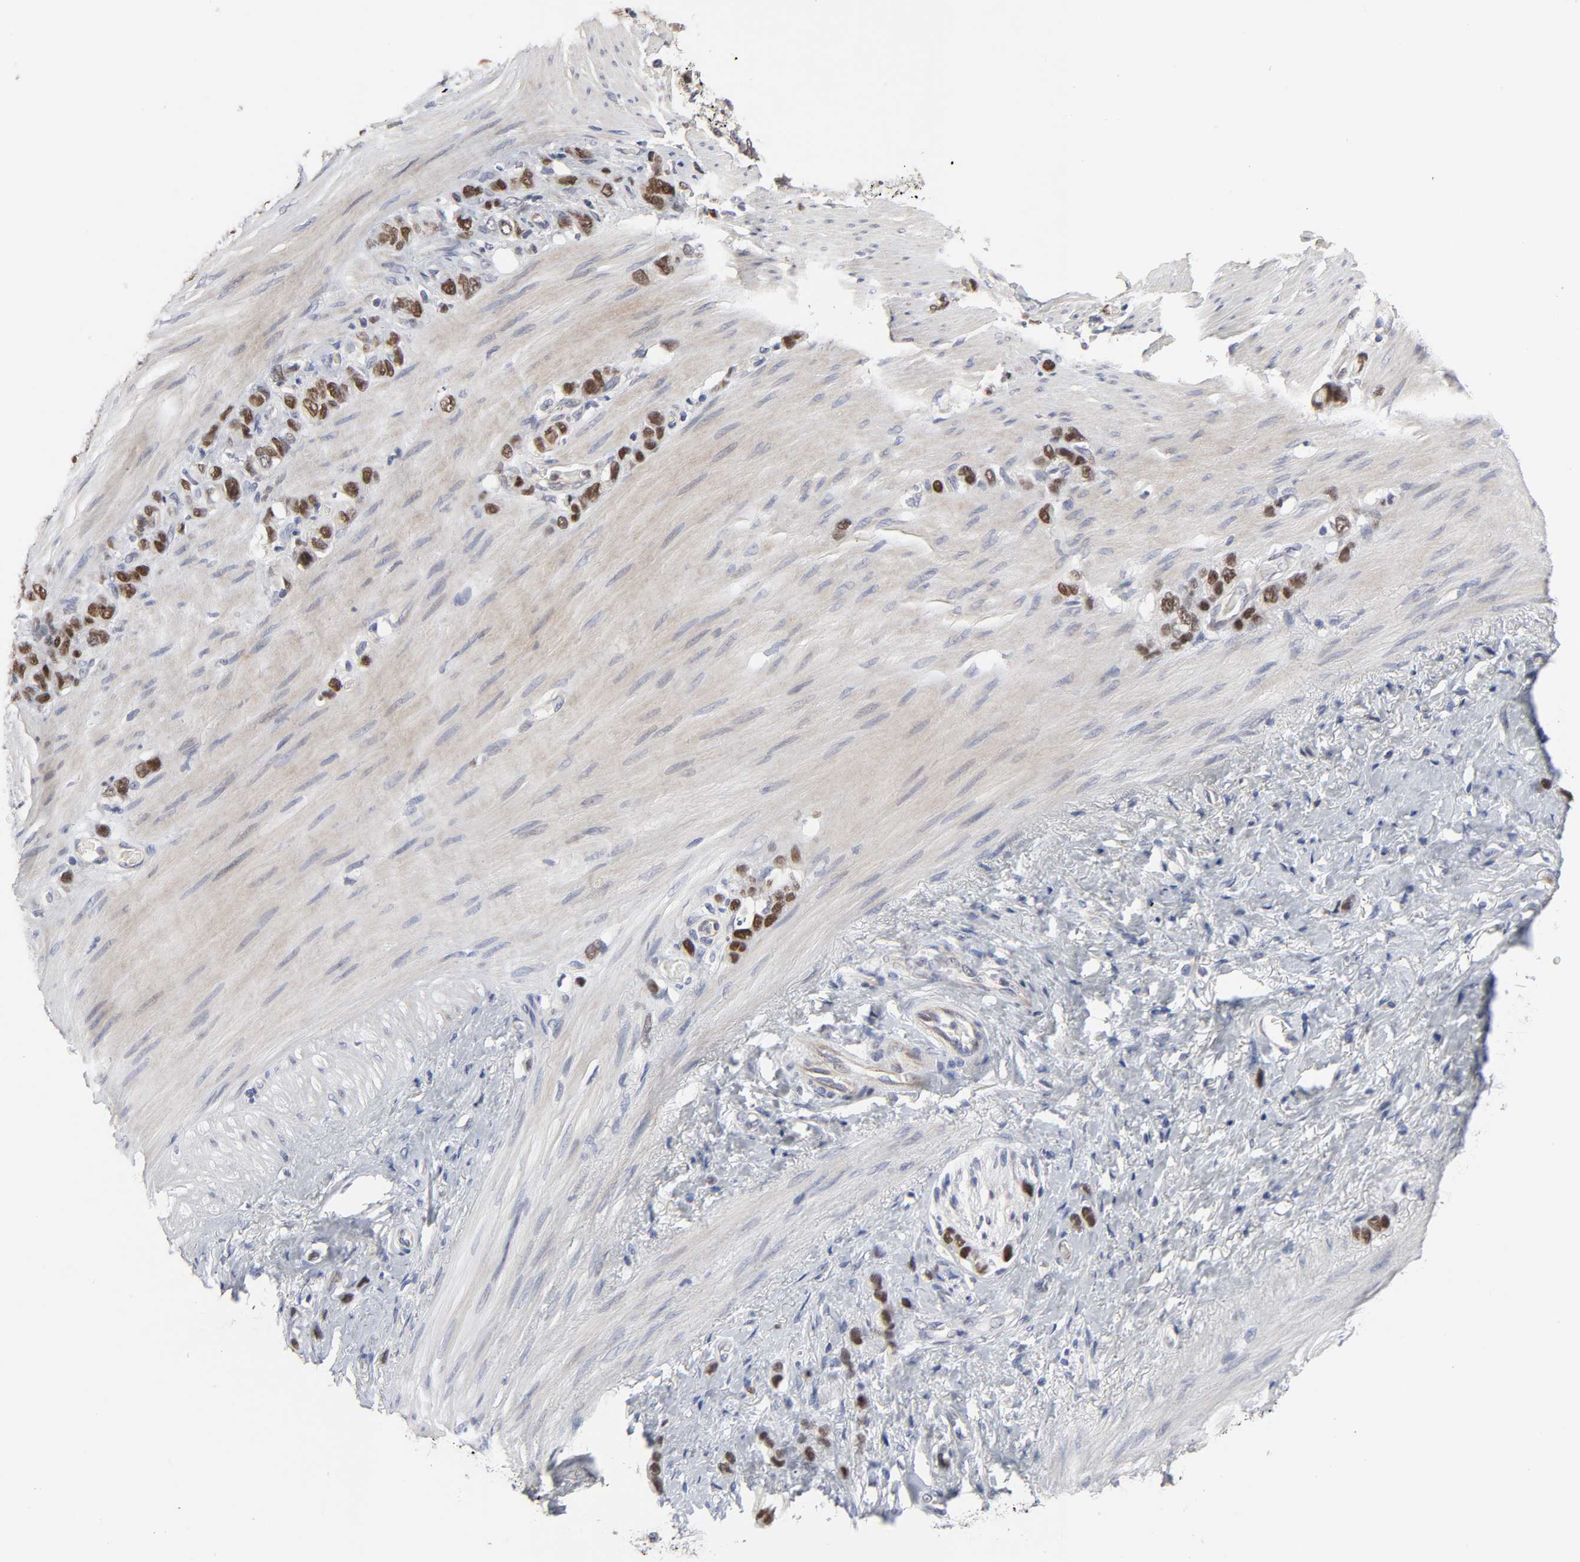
{"staining": {"intensity": "strong", "quantity": ">75%", "location": "nuclear"}, "tissue": "stomach cancer", "cell_type": "Tumor cells", "image_type": "cancer", "snomed": [{"axis": "morphology", "description": "Normal tissue, NOS"}, {"axis": "morphology", "description": "Adenocarcinoma, NOS"}, {"axis": "morphology", "description": "Adenocarcinoma, High grade"}, {"axis": "topography", "description": "Stomach, upper"}, {"axis": "topography", "description": "Stomach"}], "caption": "The photomicrograph shows a brown stain indicating the presence of a protein in the nuclear of tumor cells in adenocarcinoma (stomach).", "gene": "HNF4A", "patient": {"sex": "female", "age": 65}}